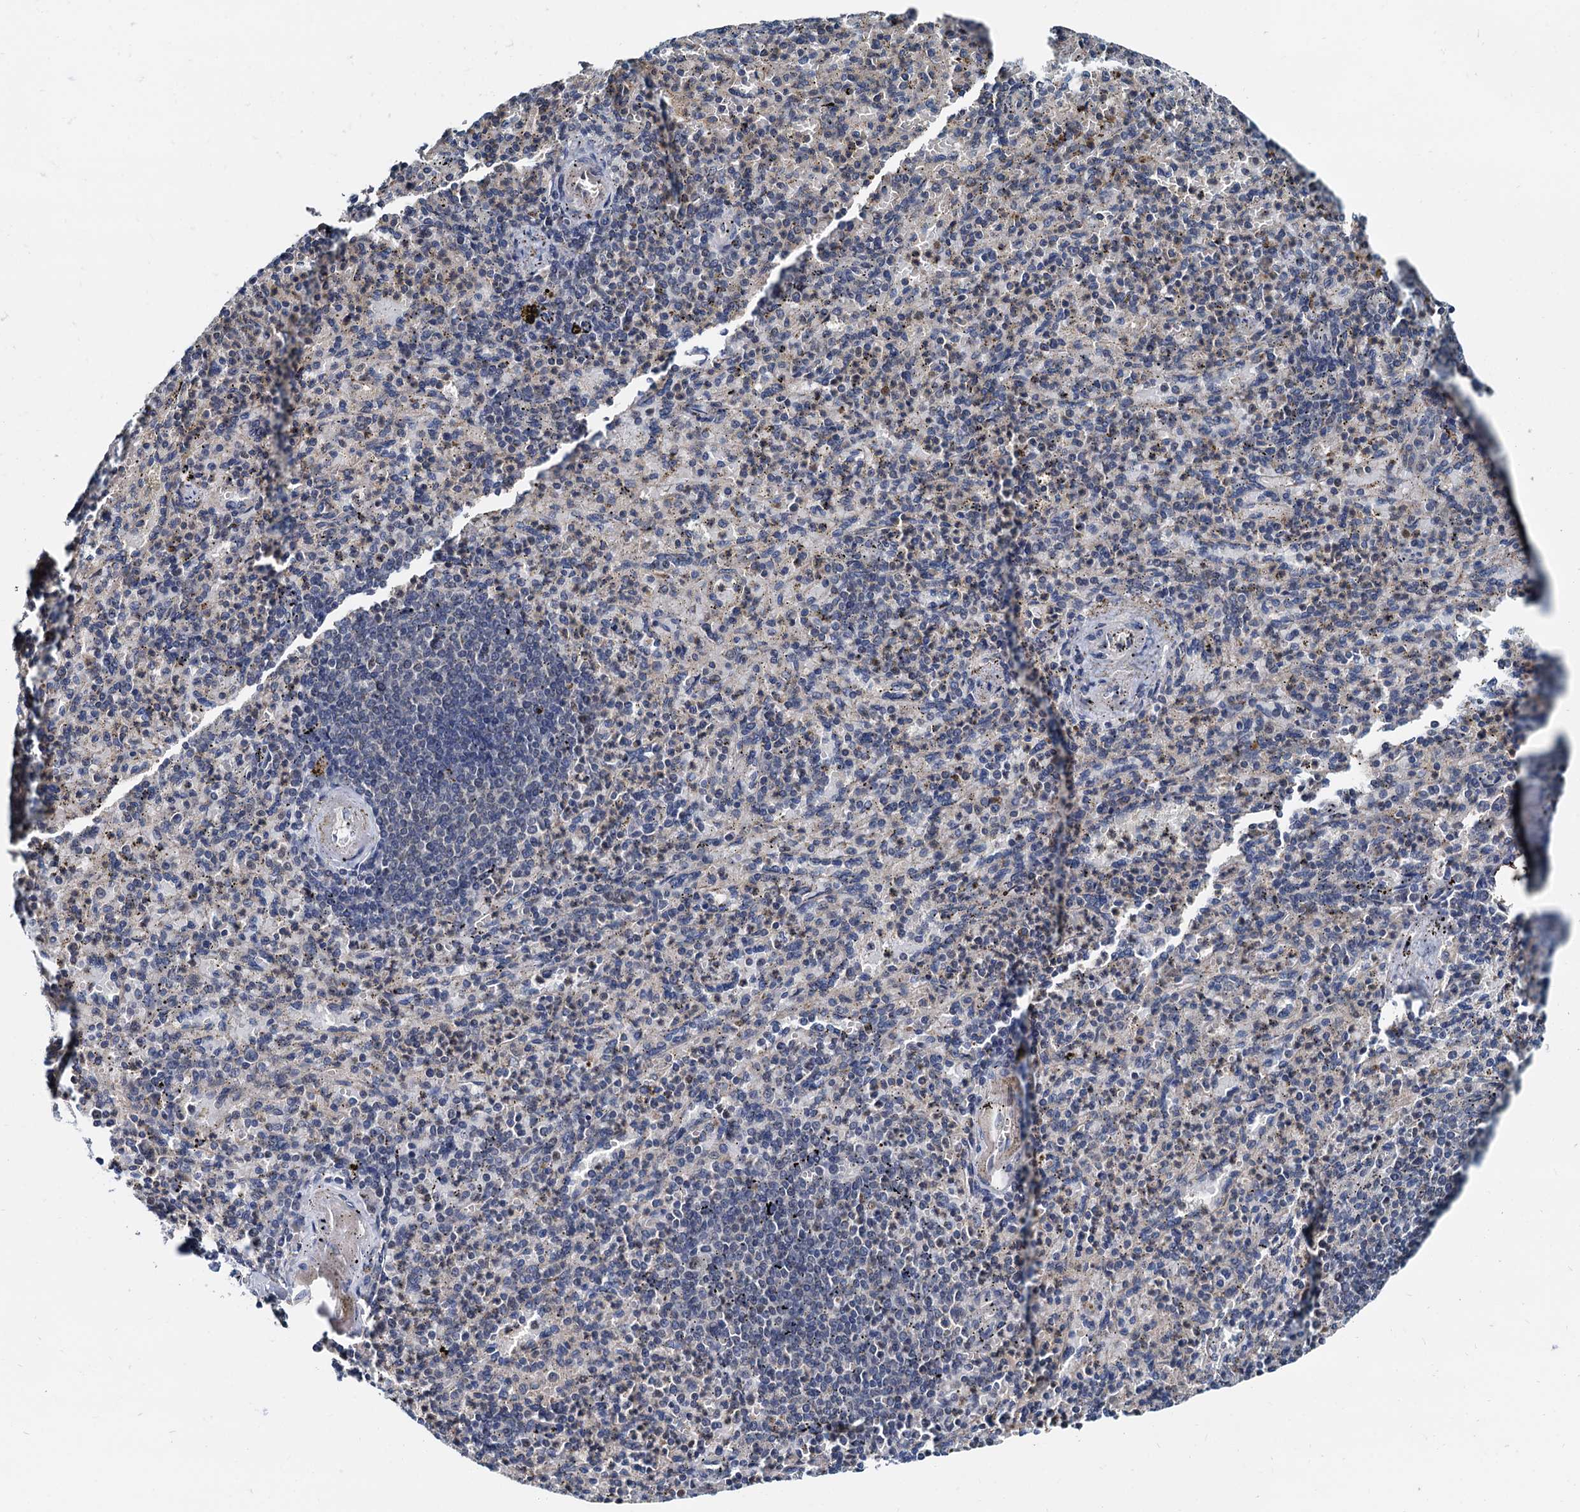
{"staining": {"intensity": "negative", "quantity": "none", "location": "none"}, "tissue": "spleen", "cell_type": "Cells in red pulp", "image_type": "normal", "snomed": [{"axis": "morphology", "description": "Normal tissue, NOS"}, {"axis": "topography", "description": "Spleen"}], "caption": "The photomicrograph displays no significant expression in cells in red pulp of spleen. (Immunohistochemistry, brightfield microscopy, high magnification).", "gene": "MCMBP", "patient": {"sex": "female", "age": 74}}